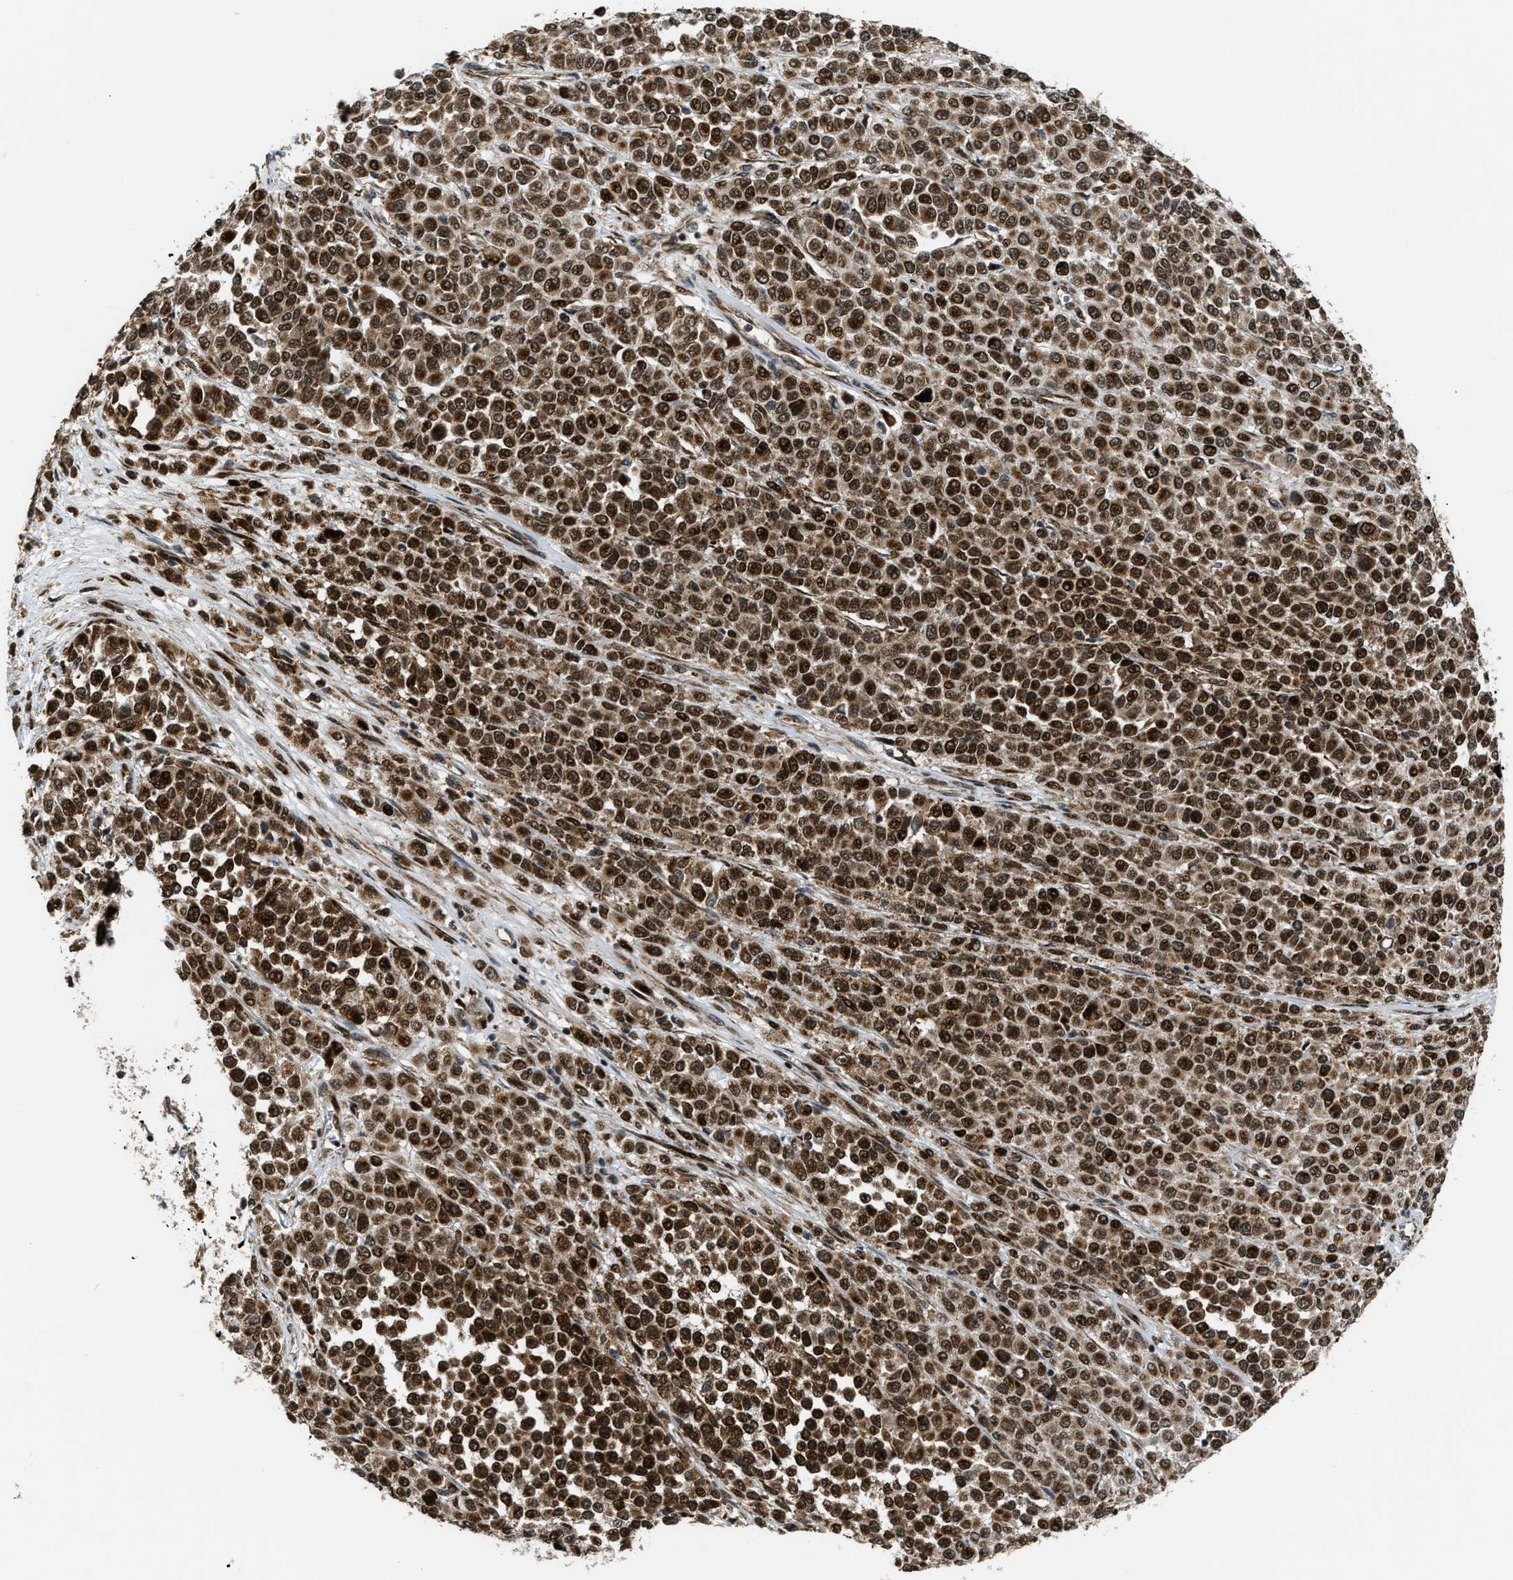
{"staining": {"intensity": "strong", "quantity": ">75%", "location": "cytoplasmic/membranous,nuclear"}, "tissue": "melanoma", "cell_type": "Tumor cells", "image_type": "cancer", "snomed": [{"axis": "morphology", "description": "Malignant melanoma, Metastatic site"}, {"axis": "topography", "description": "Pancreas"}], "caption": "IHC (DAB) staining of malignant melanoma (metastatic site) shows strong cytoplasmic/membranous and nuclear protein positivity in approximately >75% of tumor cells.", "gene": "ZNF250", "patient": {"sex": "female", "age": 30}}